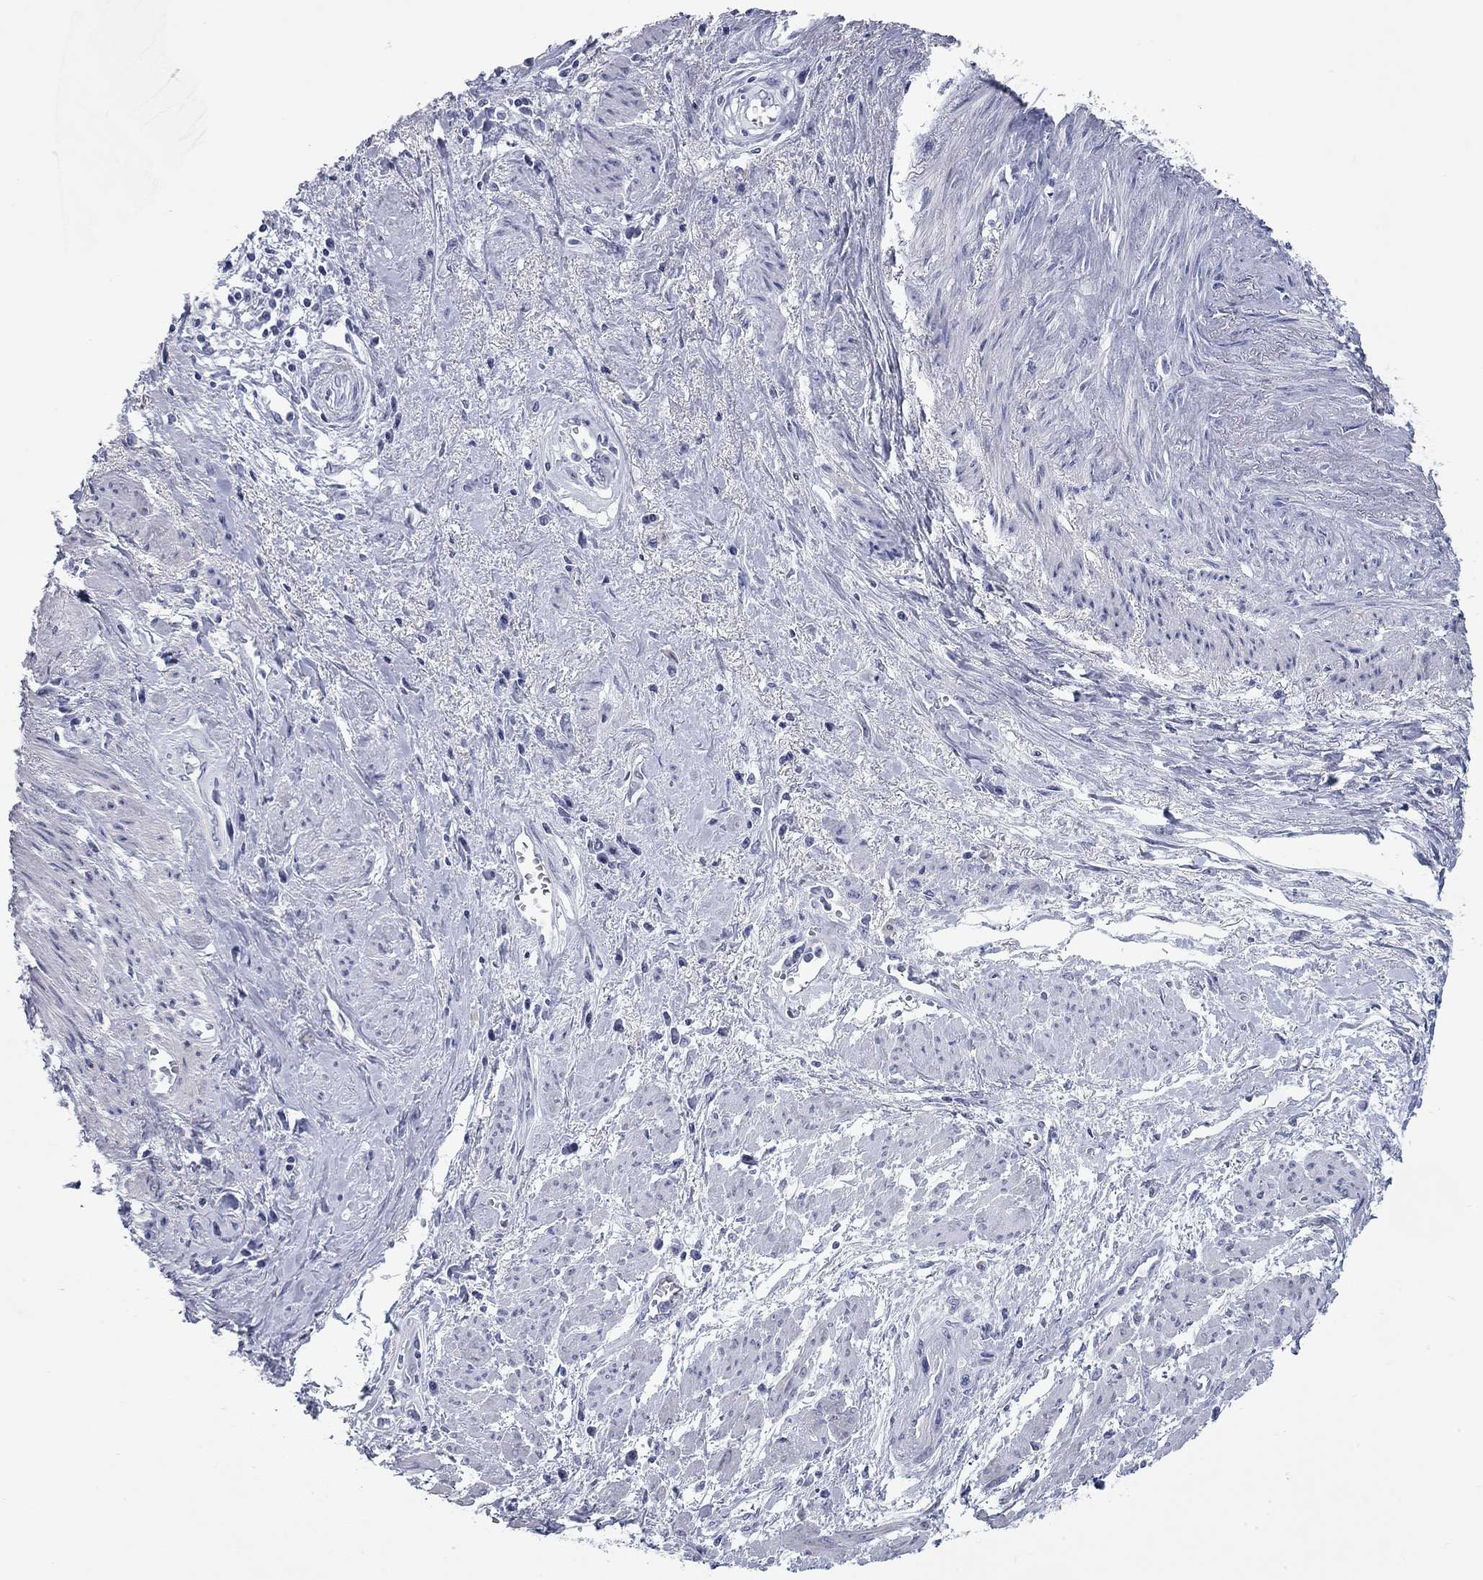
{"staining": {"intensity": "negative", "quantity": "none", "location": "none"}, "tissue": "cervical cancer", "cell_type": "Tumor cells", "image_type": "cancer", "snomed": [{"axis": "morphology", "description": "Squamous cell carcinoma, NOS"}, {"axis": "topography", "description": "Cervix"}], "caption": "Immunohistochemistry (IHC) photomicrograph of neoplastic tissue: human squamous cell carcinoma (cervical) stained with DAB shows no significant protein expression in tumor cells.", "gene": "WASF3", "patient": {"sex": "female", "age": 58}}